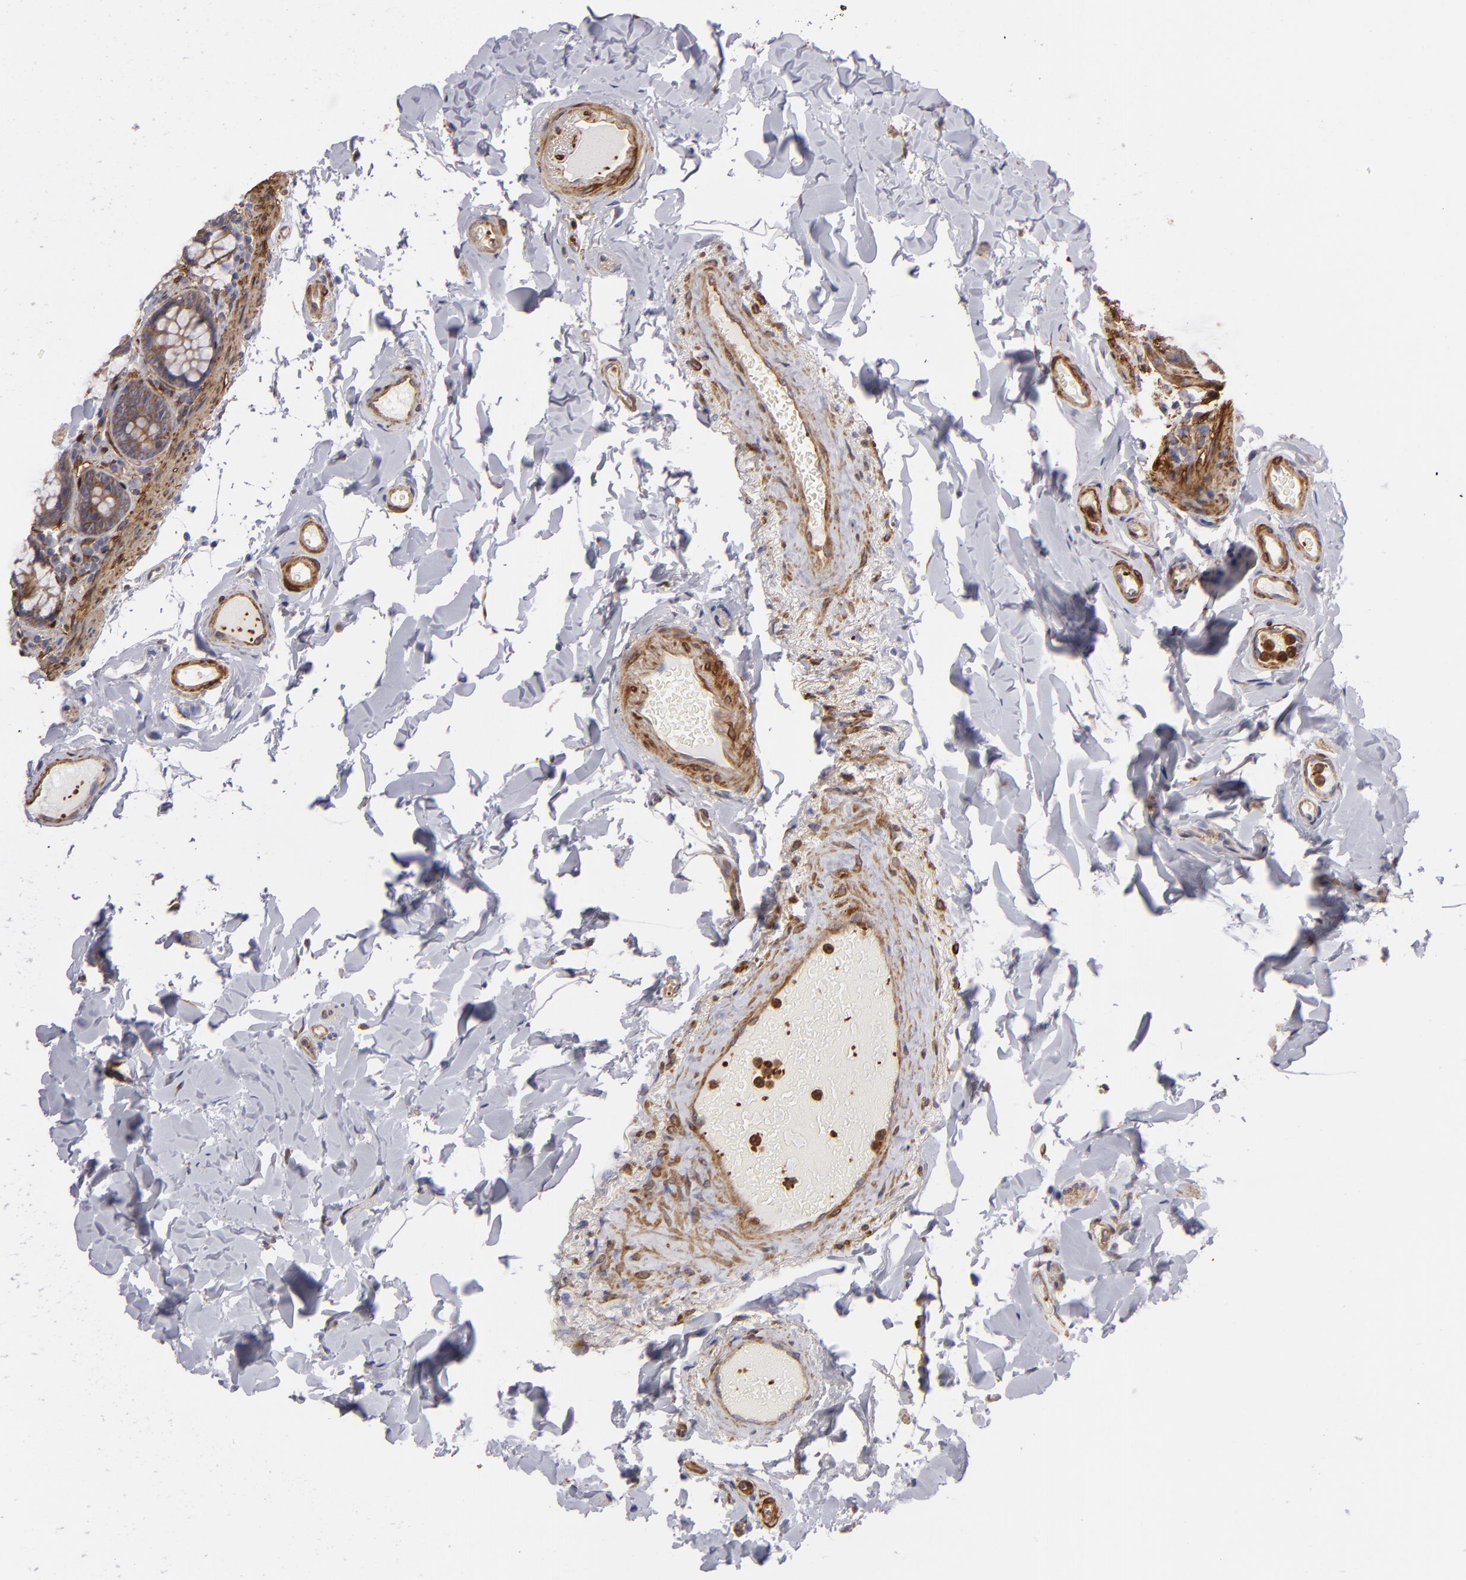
{"staining": {"intensity": "moderate", "quantity": ">75%", "location": "cytoplasmic/membranous"}, "tissue": "colon", "cell_type": "Endothelial cells", "image_type": "normal", "snomed": [{"axis": "morphology", "description": "Normal tissue, NOS"}, {"axis": "topography", "description": "Colon"}], "caption": "High-power microscopy captured an immunohistochemistry (IHC) micrograph of benign colon, revealing moderate cytoplasmic/membranous staining in about >75% of endothelial cells. (Stains: DAB (3,3'-diaminobenzidine) in brown, nuclei in blue, Microscopy: brightfield microscopy at high magnification).", "gene": "VCL", "patient": {"sex": "female", "age": 61}}